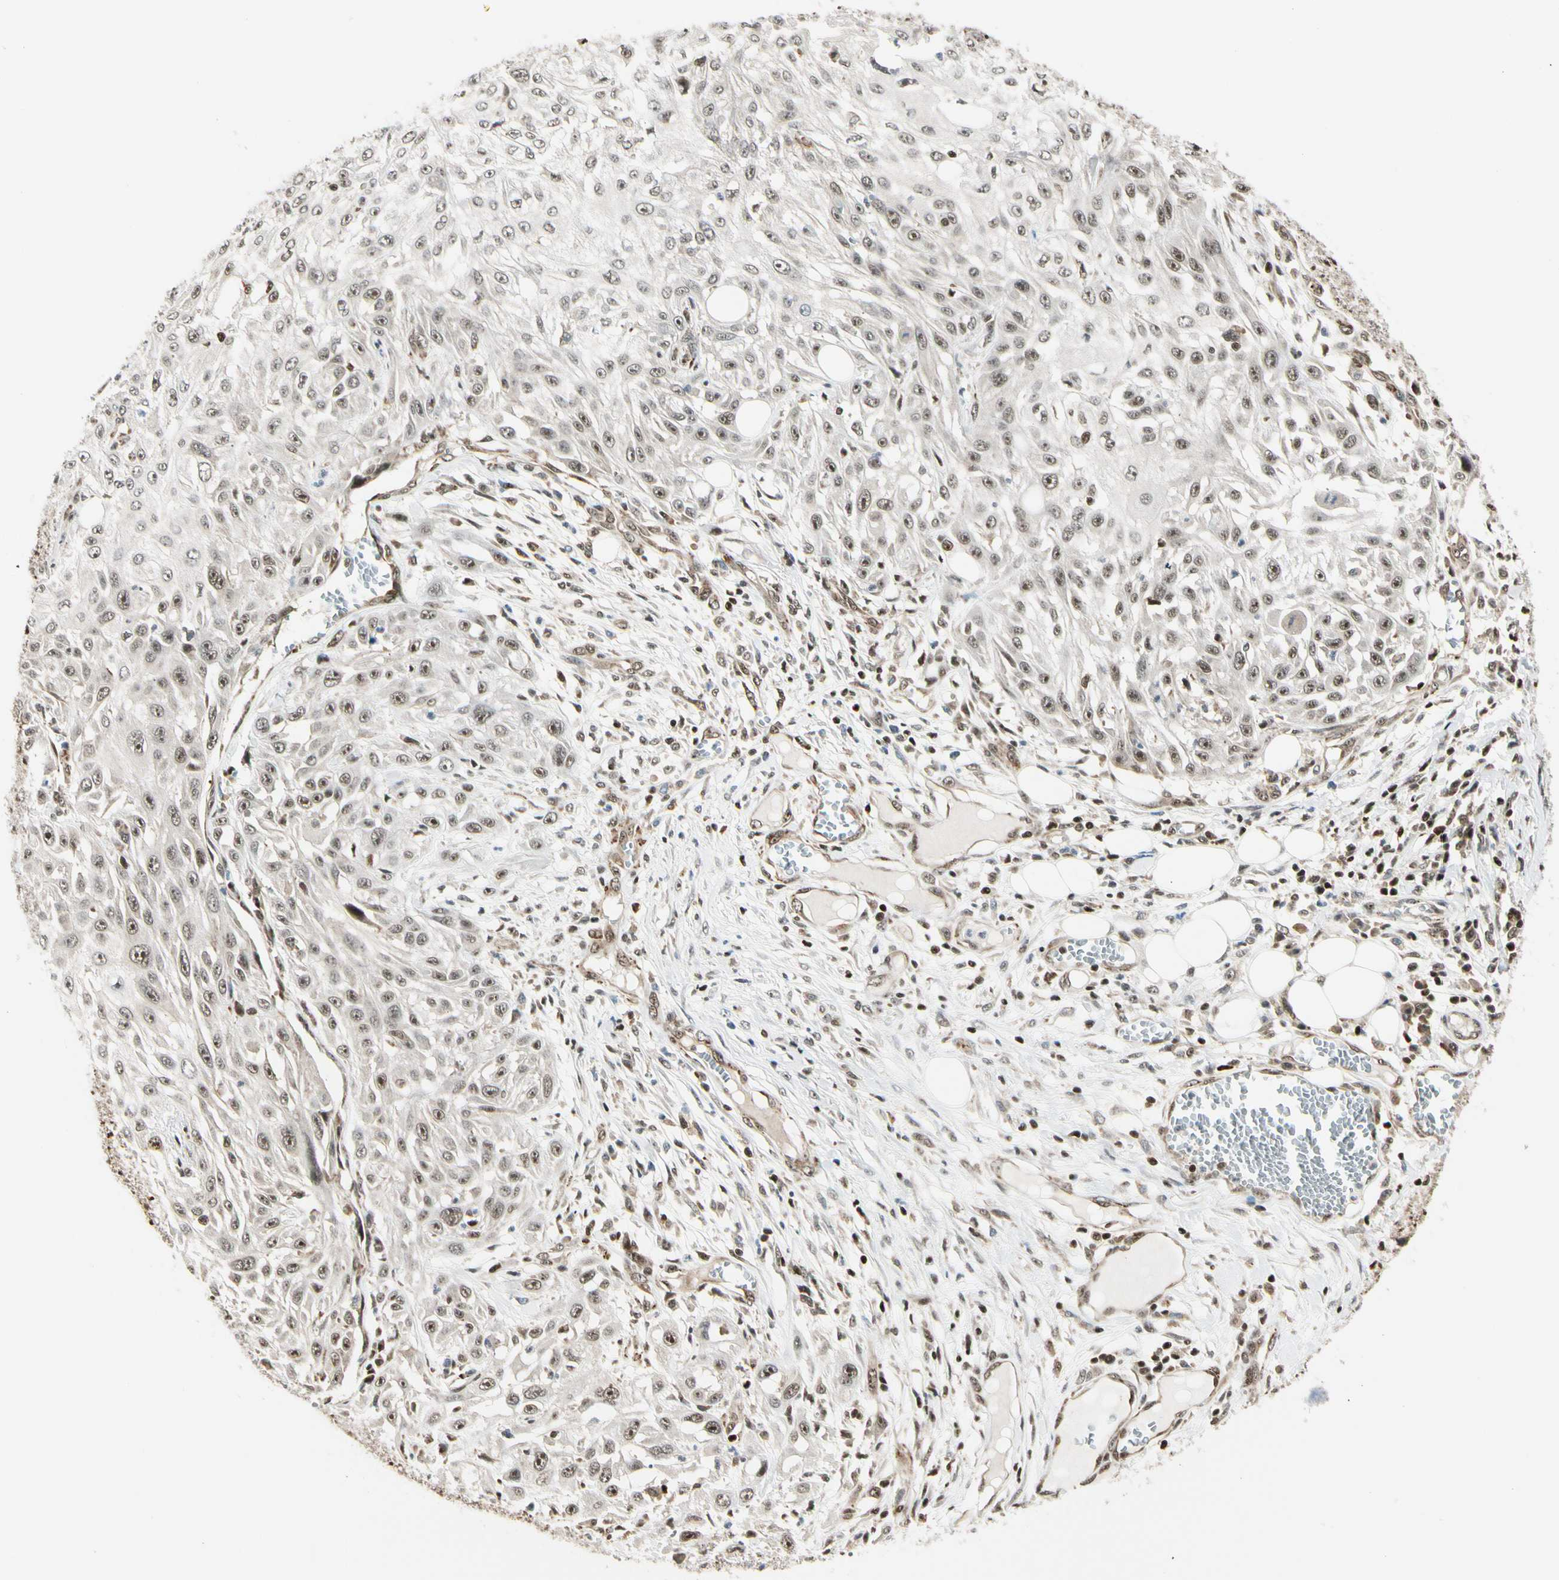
{"staining": {"intensity": "moderate", "quantity": ">75%", "location": "nuclear"}, "tissue": "skin cancer", "cell_type": "Tumor cells", "image_type": "cancer", "snomed": [{"axis": "morphology", "description": "Squamous cell carcinoma, NOS"}, {"axis": "topography", "description": "Skin"}], "caption": "Protein staining of squamous cell carcinoma (skin) tissue displays moderate nuclear positivity in about >75% of tumor cells.", "gene": "DAXX", "patient": {"sex": "male", "age": 75}}